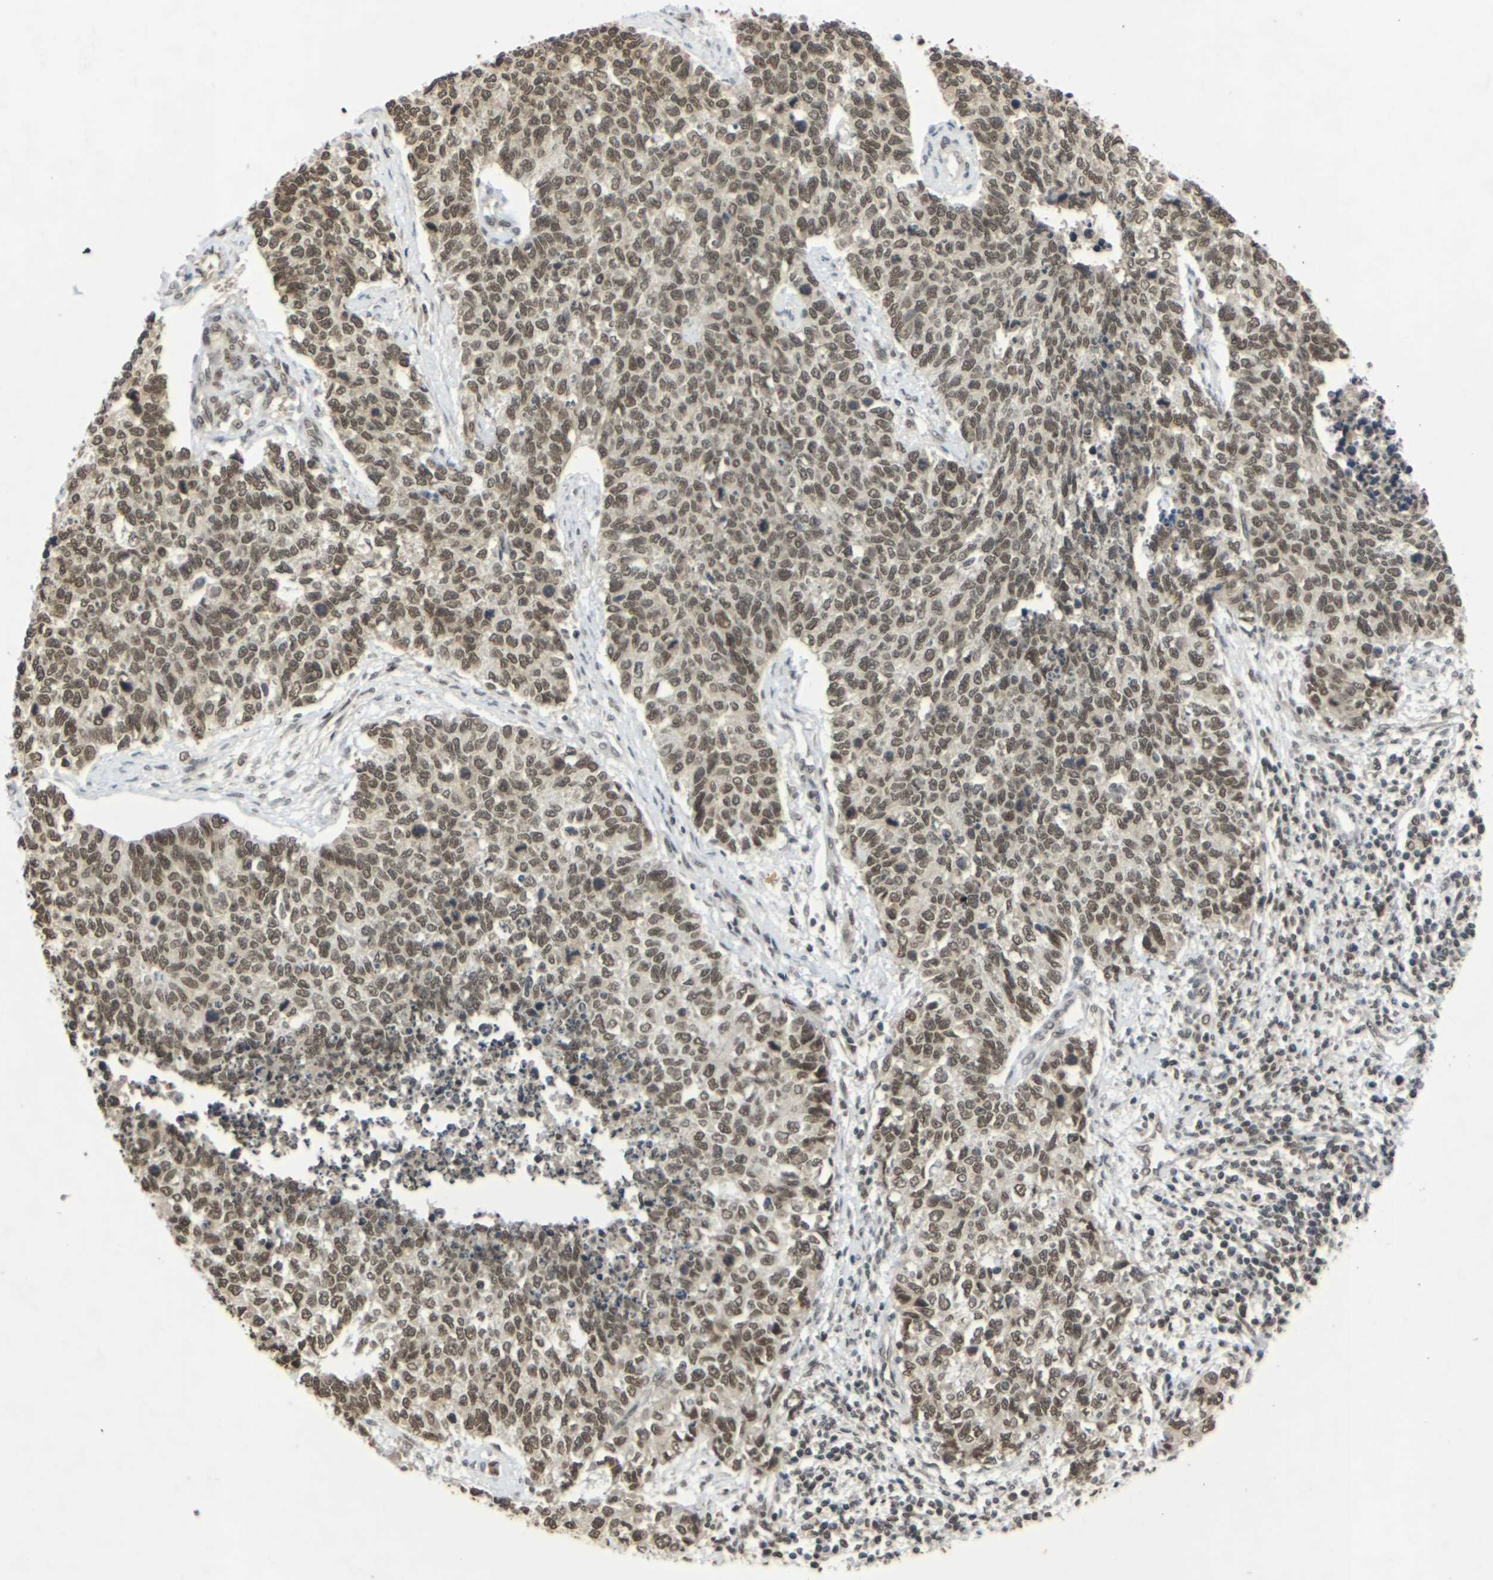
{"staining": {"intensity": "moderate", "quantity": ">75%", "location": "nuclear"}, "tissue": "cervical cancer", "cell_type": "Tumor cells", "image_type": "cancer", "snomed": [{"axis": "morphology", "description": "Squamous cell carcinoma, NOS"}, {"axis": "topography", "description": "Cervix"}], "caption": "High-power microscopy captured an immunohistochemistry micrograph of cervical cancer, revealing moderate nuclear expression in approximately >75% of tumor cells.", "gene": "NELFA", "patient": {"sex": "female", "age": 63}}